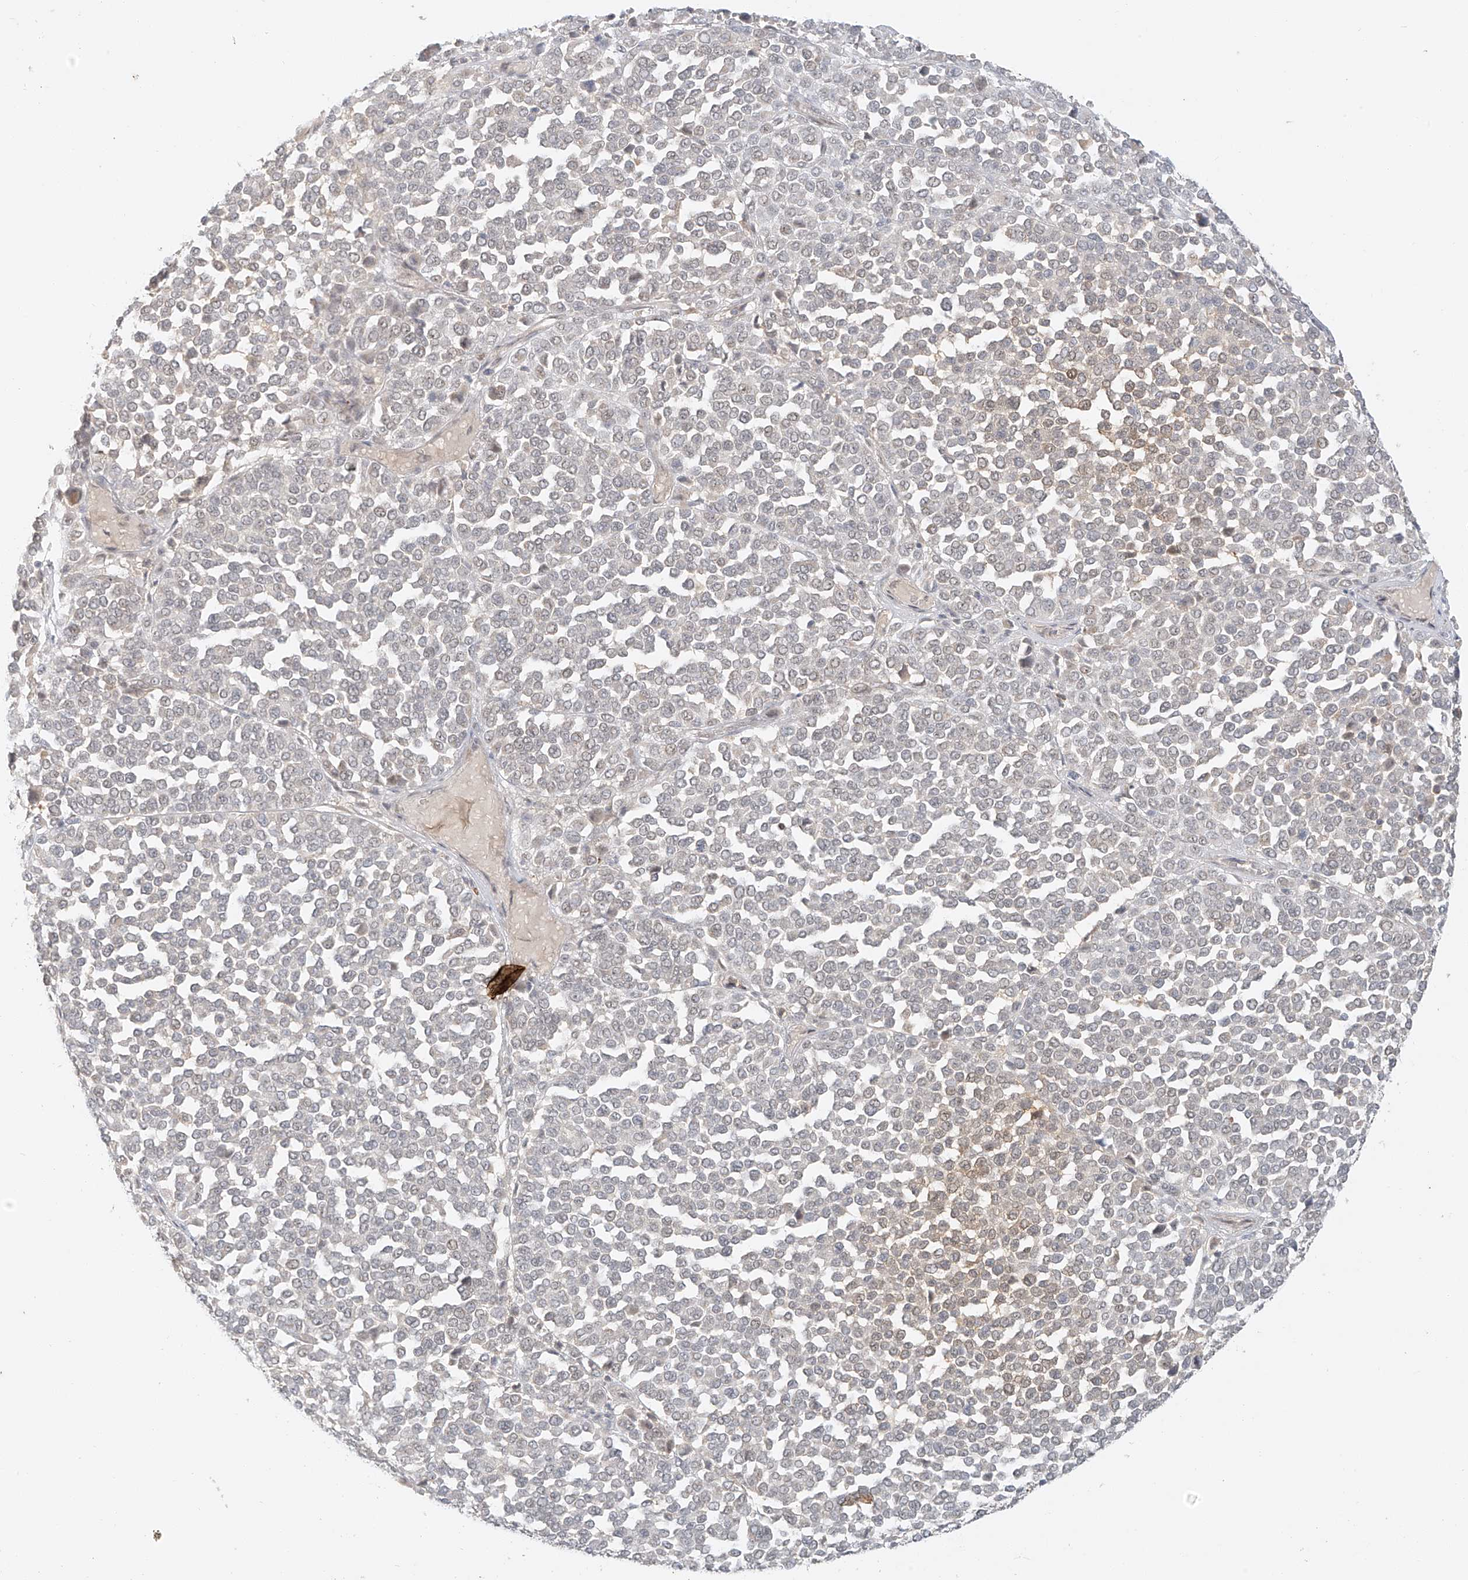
{"staining": {"intensity": "negative", "quantity": "none", "location": "none"}, "tissue": "melanoma", "cell_type": "Tumor cells", "image_type": "cancer", "snomed": [{"axis": "morphology", "description": "Malignant melanoma, Metastatic site"}, {"axis": "topography", "description": "Pancreas"}], "caption": "DAB (3,3'-diaminobenzidine) immunohistochemical staining of human melanoma displays no significant positivity in tumor cells. Brightfield microscopy of IHC stained with DAB (brown) and hematoxylin (blue), captured at high magnification.", "gene": "MIPEP", "patient": {"sex": "female", "age": 30}}